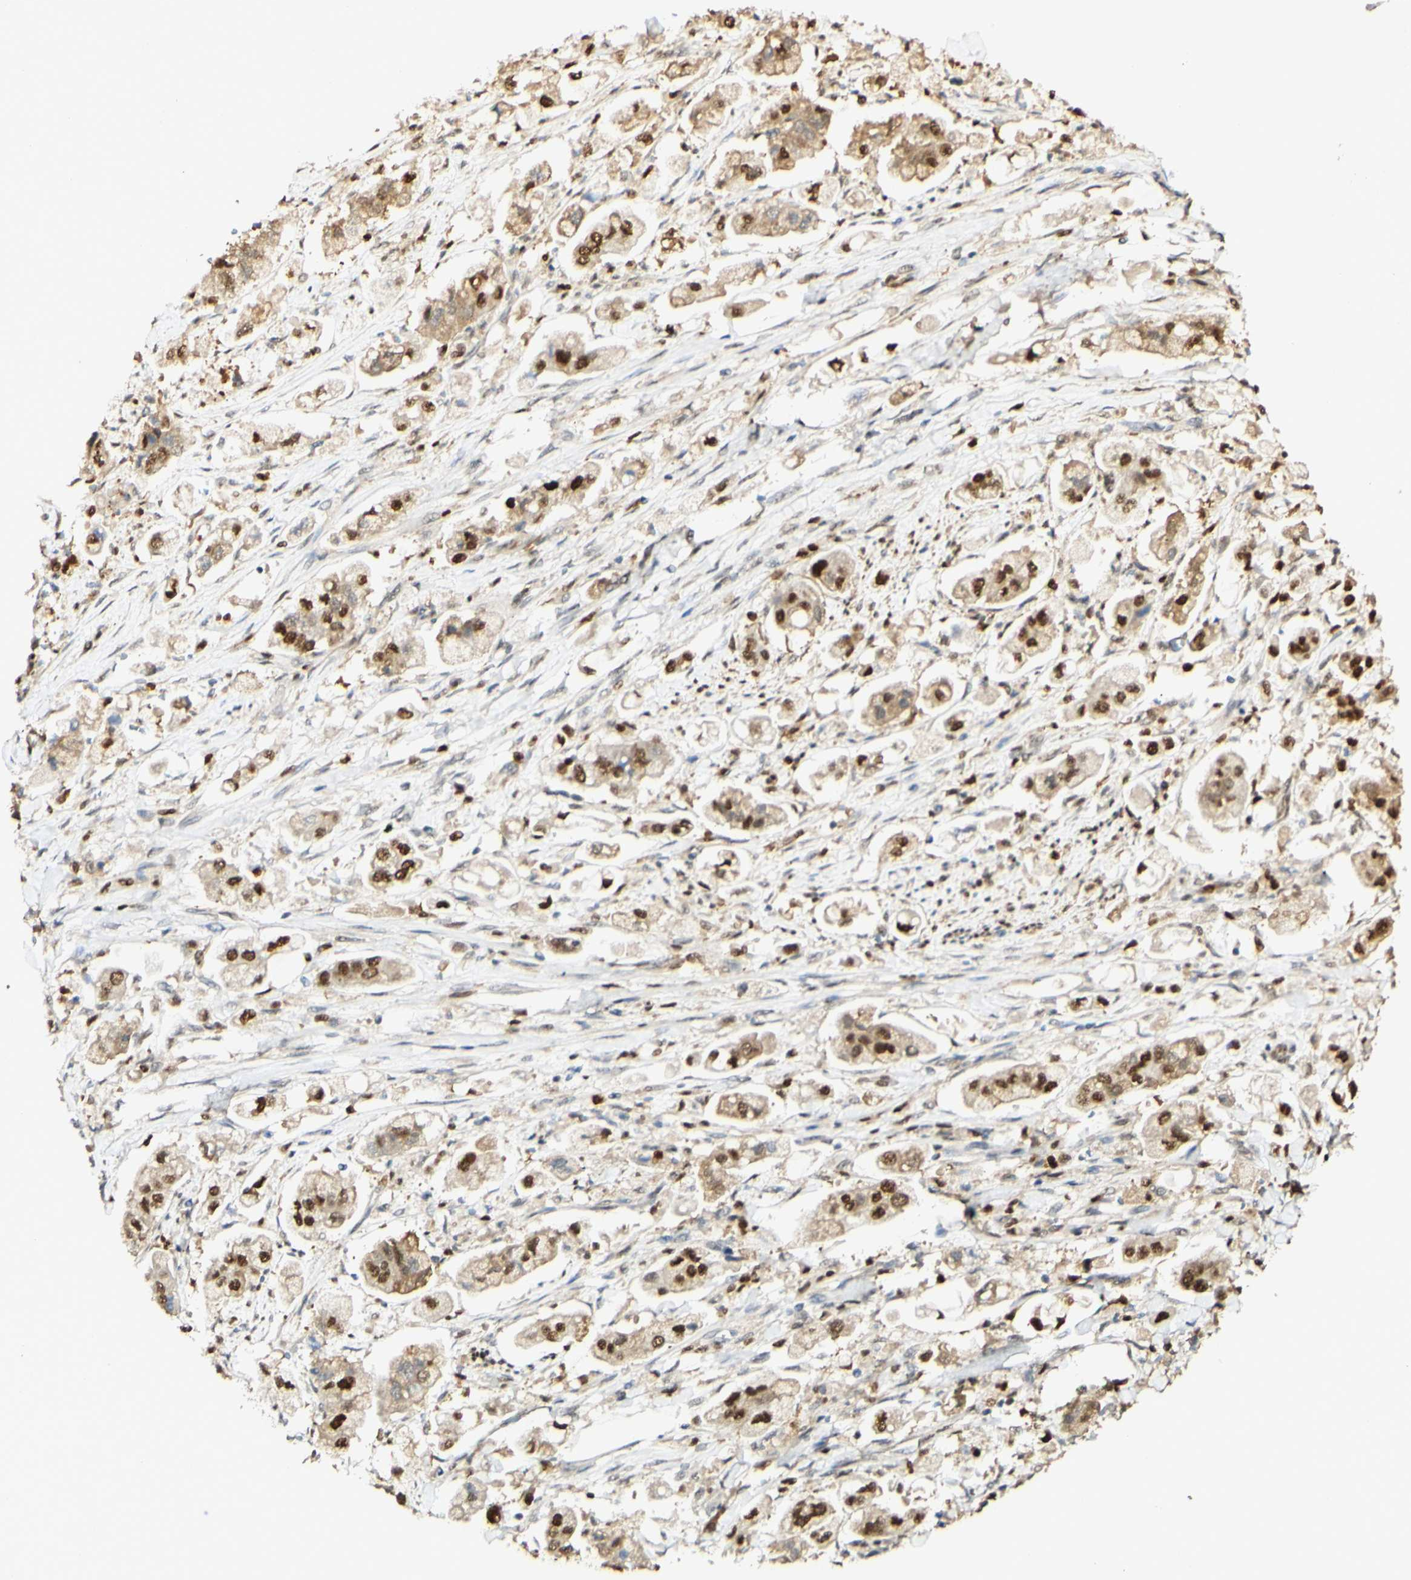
{"staining": {"intensity": "strong", "quantity": ">75%", "location": "cytoplasmic/membranous,nuclear"}, "tissue": "stomach cancer", "cell_type": "Tumor cells", "image_type": "cancer", "snomed": [{"axis": "morphology", "description": "Adenocarcinoma, NOS"}, {"axis": "topography", "description": "Stomach"}], "caption": "Brown immunohistochemical staining in human stomach adenocarcinoma displays strong cytoplasmic/membranous and nuclear staining in approximately >75% of tumor cells. The staining is performed using DAB brown chromogen to label protein expression. The nuclei are counter-stained blue using hematoxylin.", "gene": "MAP3K4", "patient": {"sex": "male", "age": 62}}